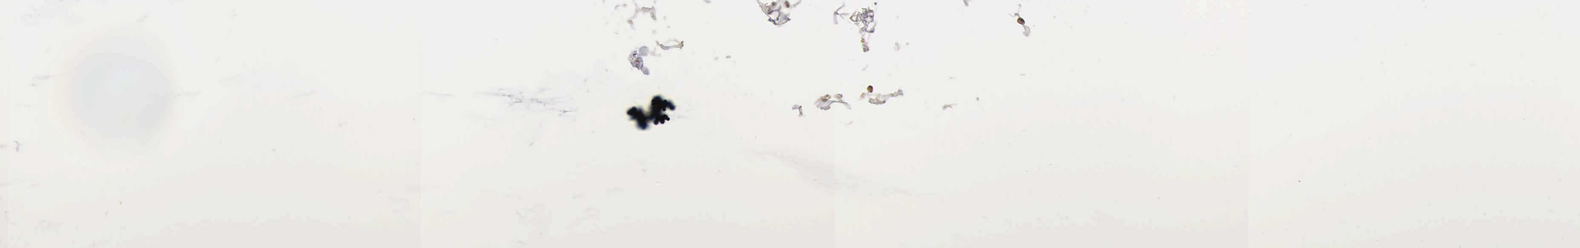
{"staining": {"intensity": "weak", "quantity": "<25%", "location": "nuclear"}, "tissue": "adipose tissue", "cell_type": "Adipocytes", "image_type": "normal", "snomed": [{"axis": "morphology", "description": "Normal tissue, NOS"}, {"axis": "morphology", "description": "Fibrosis, NOS"}, {"axis": "topography", "description": "Breast"}], "caption": "Immunohistochemistry histopathology image of benign adipose tissue stained for a protein (brown), which demonstrates no staining in adipocytes.", "gene": "TAF1", "patient": {"sex": "female", "age": 24}}